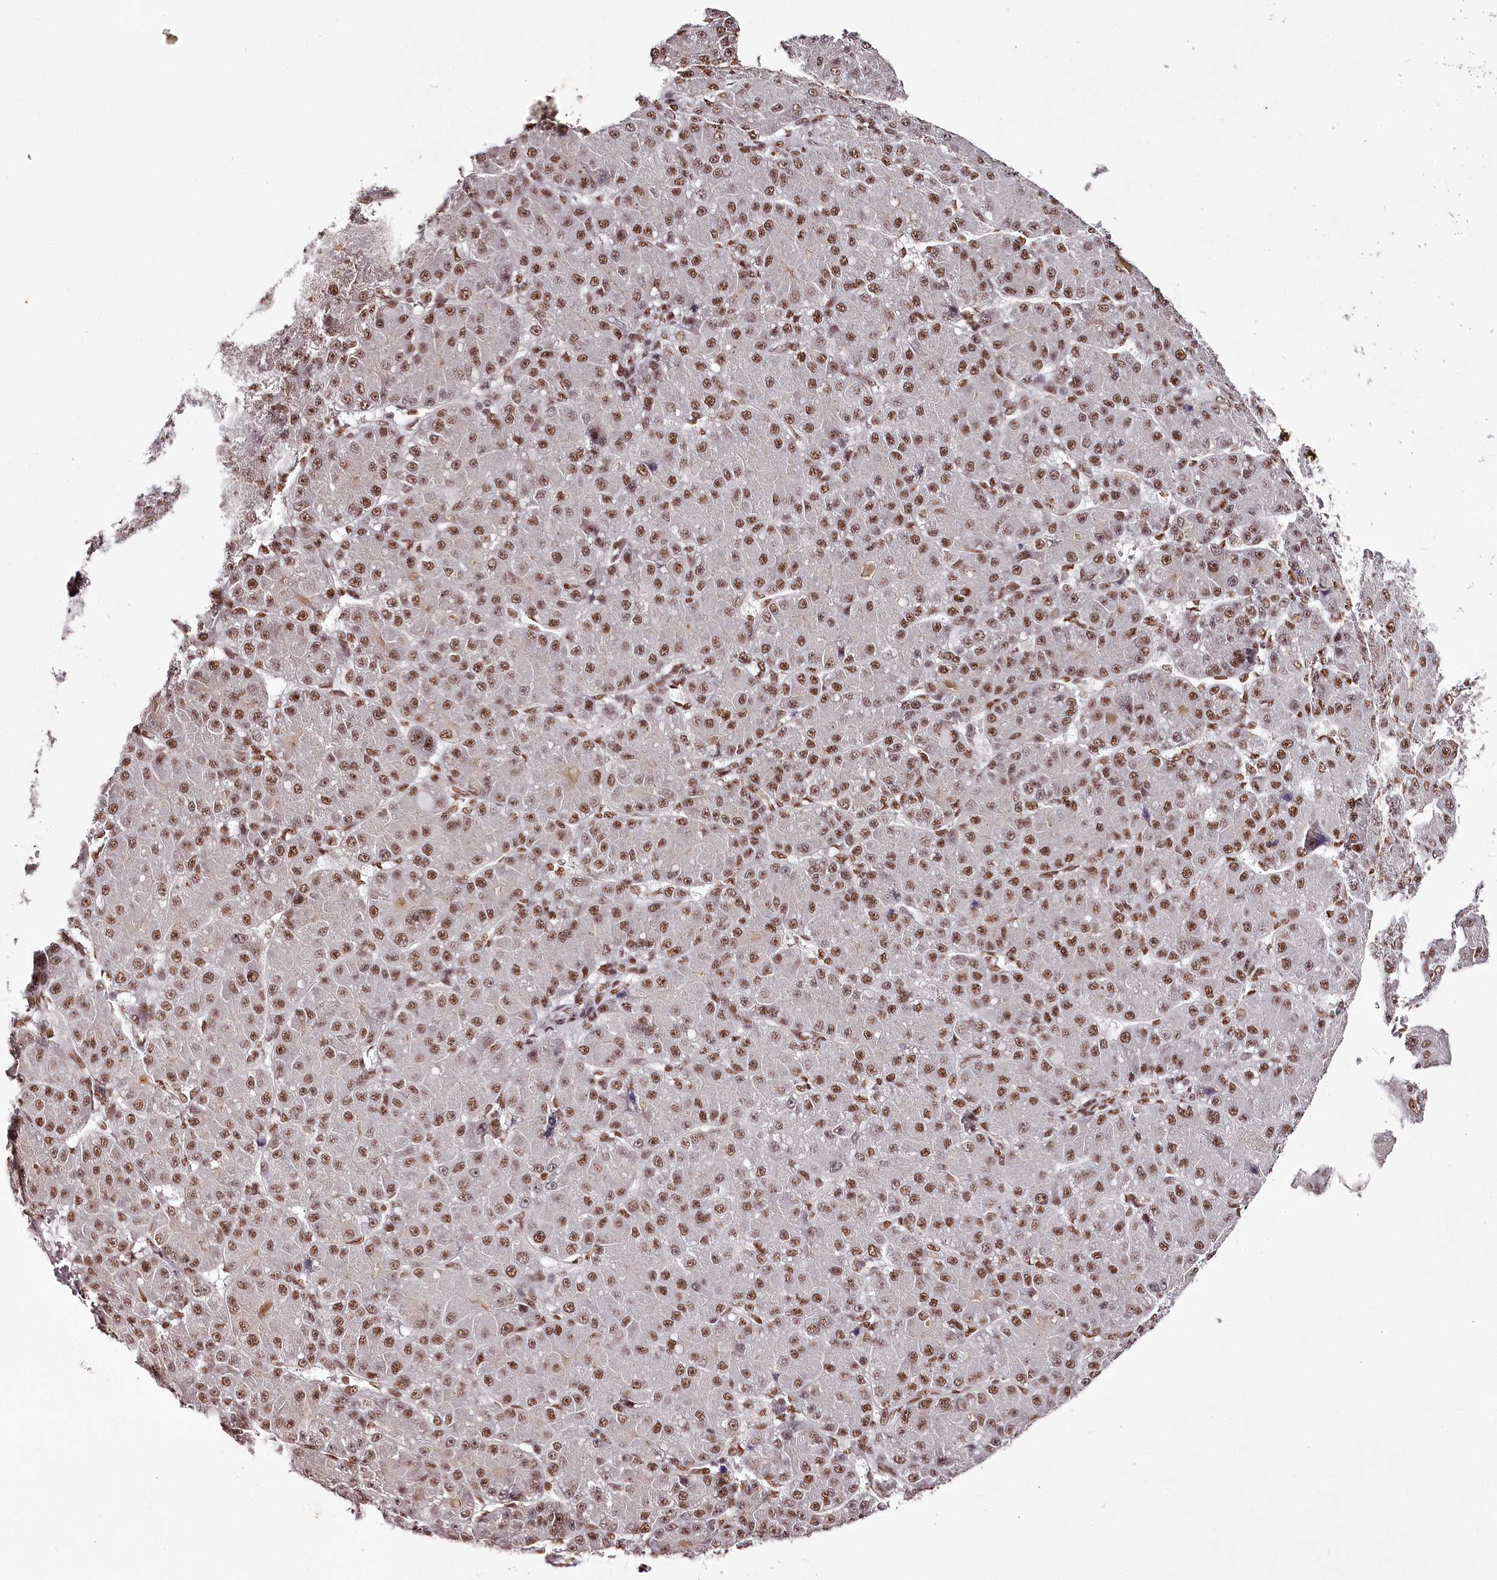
{"staining": {"intensity": "moderate", "quantity": ">75%", "location": "nuclear"}, "tissue": "liver cancer", "cell_type": "Tumor cells", "image_type": "cancer", "snomed": [{"axis": "morphology", "description": "Carcinoma, Hepatocellular, NOS"}, {"axis": "topography", "description": "Liver"}], "caption": "Liver cancer tissue reveals moderate nuclear staining in approximately >75% of tumor cells, visualized by immunohistochemistry.", "gene": "PSPC1", "patient": {"sex": "male", "age": 67}}